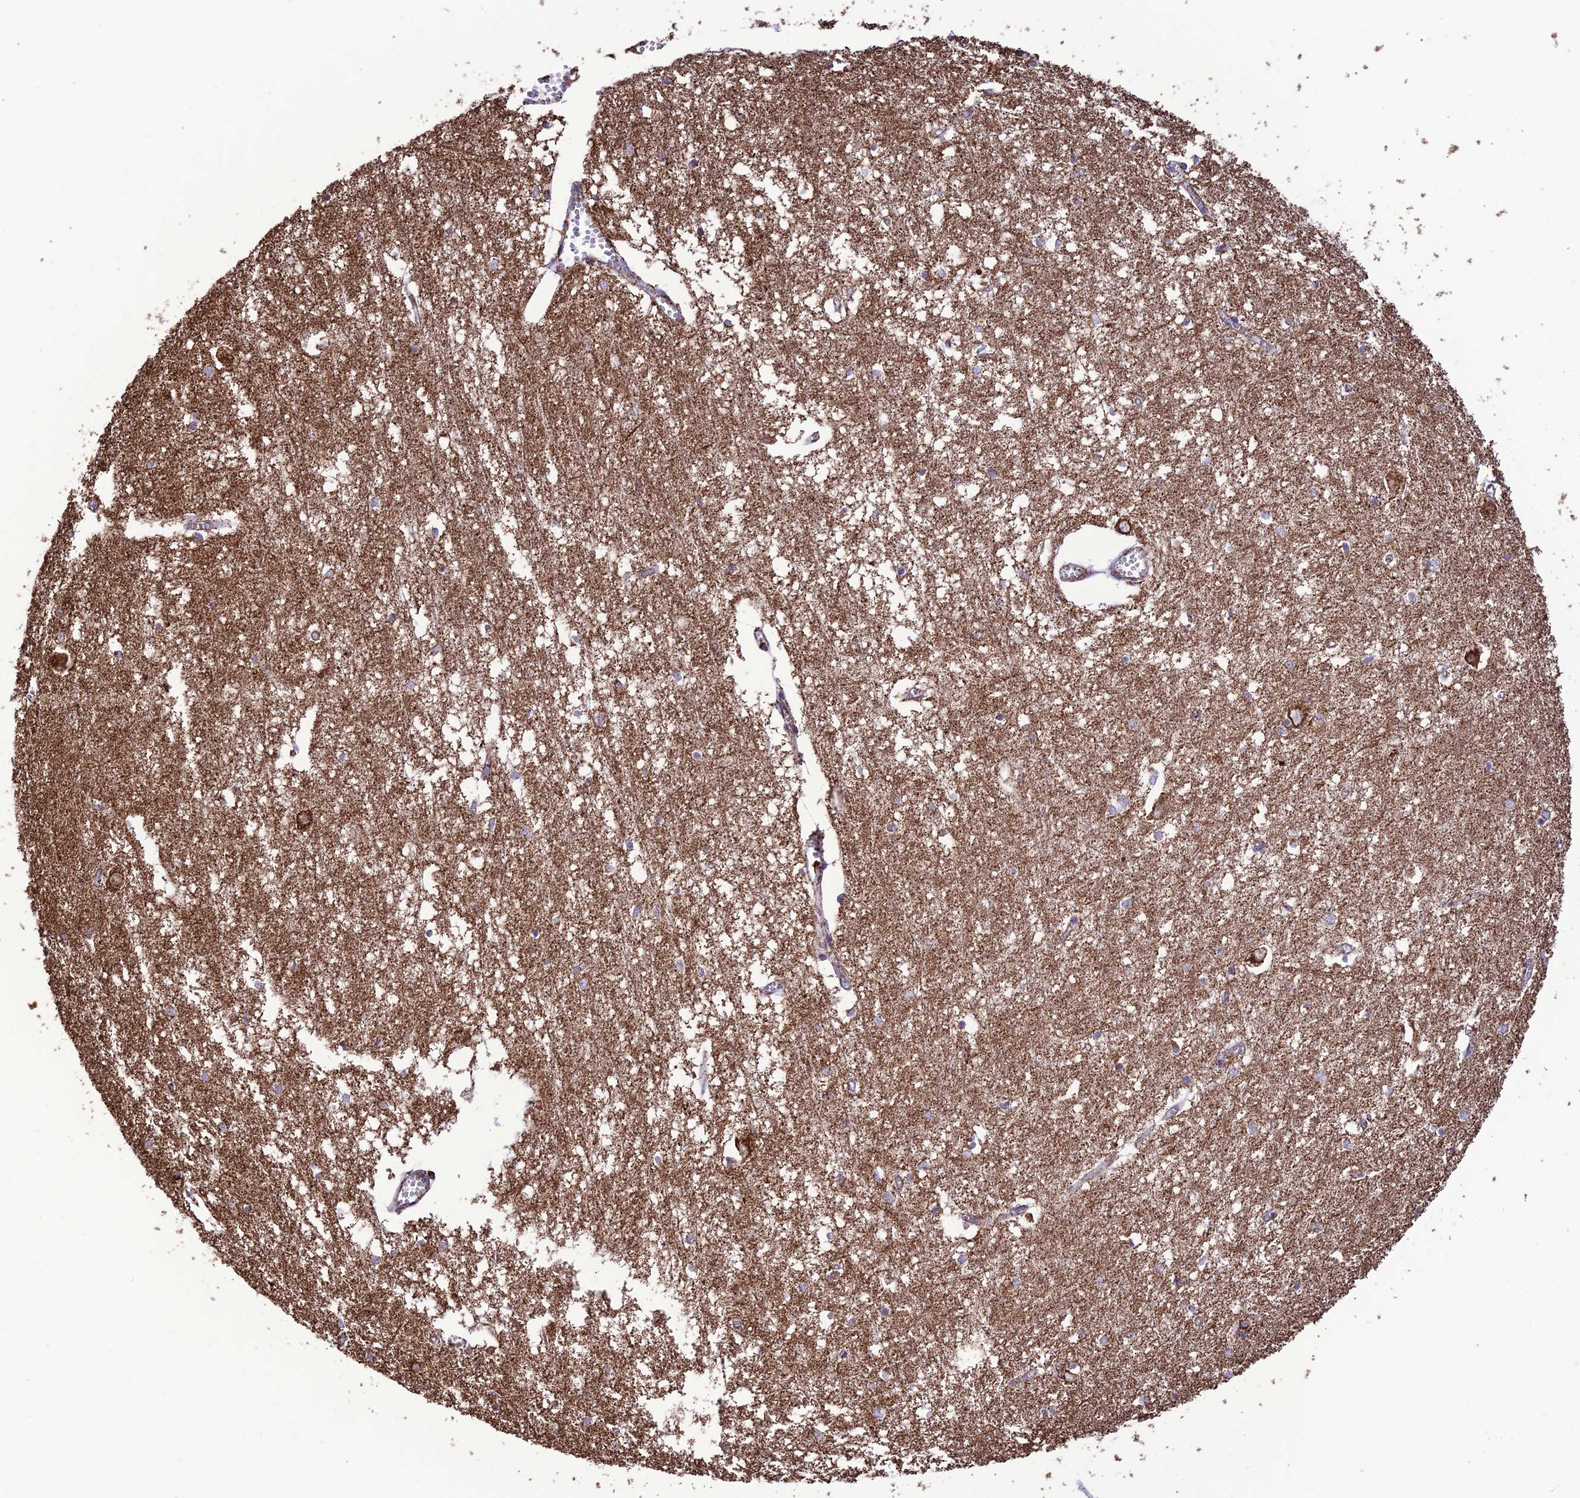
{"staining": {"intensity": "strong", "quantity": "<25%", "location": "cytoplasmic/membranous"}, "tissue": "hippocampus", "cell_type": "Glial cells", "image_type": "normal", "snomed": [{"axis": "morphology", "description": "Normal tissue, NOS"}, {"axis": "topography", "description": "Hippocampus"}], "caption": "About <25% of glial cells in unremarkable hippocampus reveal strong cytoplasmic/membranous protein expression as visualized by brown immunohistochemical staining.", "gene": "NDUFAF1", "patient": {"sex": "male", "age": 70}}